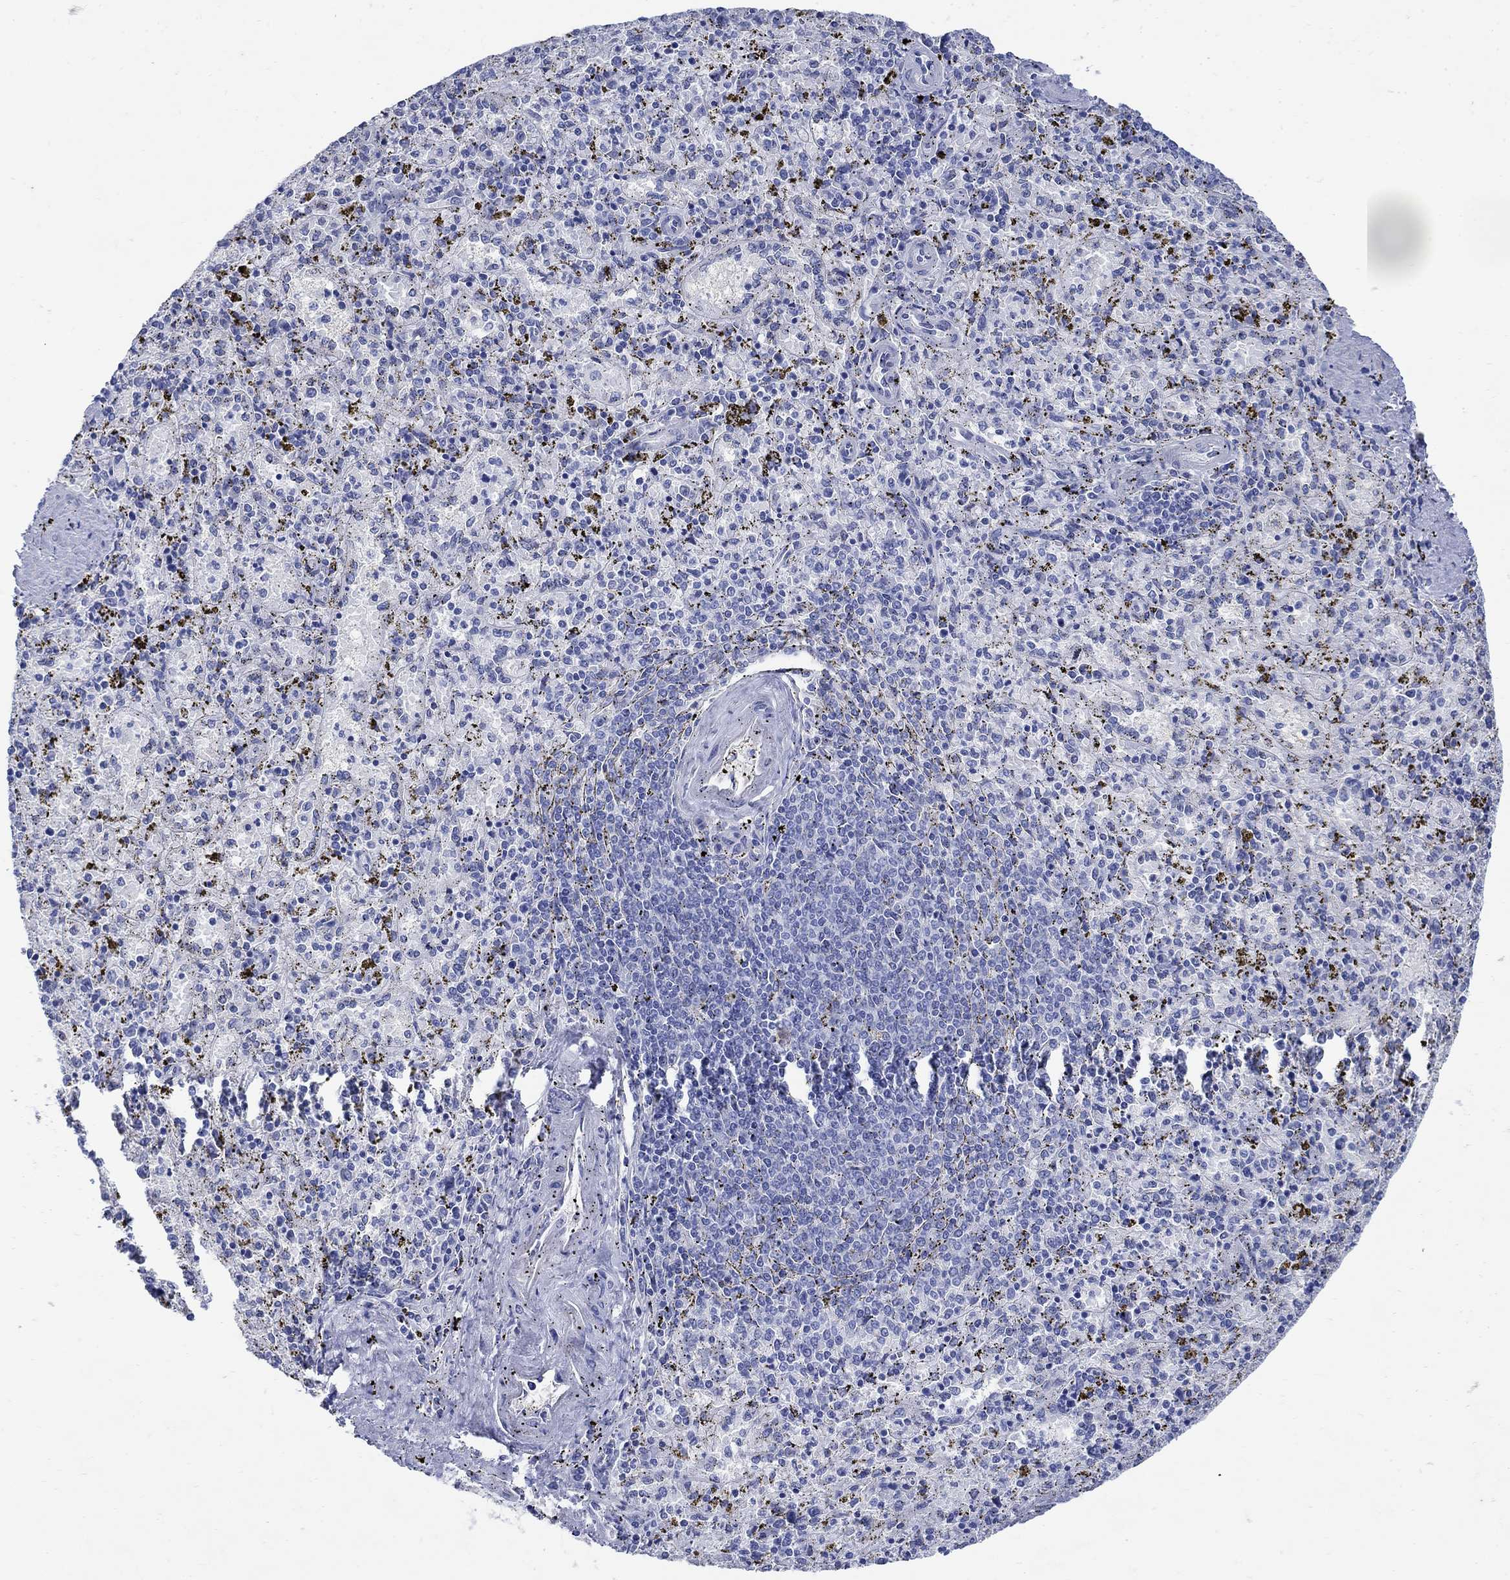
{"staining": {"intensity": "negative", "quantity": "none", "location": "none"}, "tissue": "spleen", "cell_type": "Cells in red pulp", "image_type": "normal", "snomed": [{"axis": "morphology", "description": "Normal tissue, NOS"}, {"axis": "topography", "description": "Spleen"}], "caption": "Immunohistochemistry (IHC) histopathology image of normal spleen: human spleen stained with DAB (3,3'-diaminobenzidine) displays no significant protein expression in cells in red pulp.", "gene": "ZDHHC14", "patient": {"sex": "female", "age": 50}}